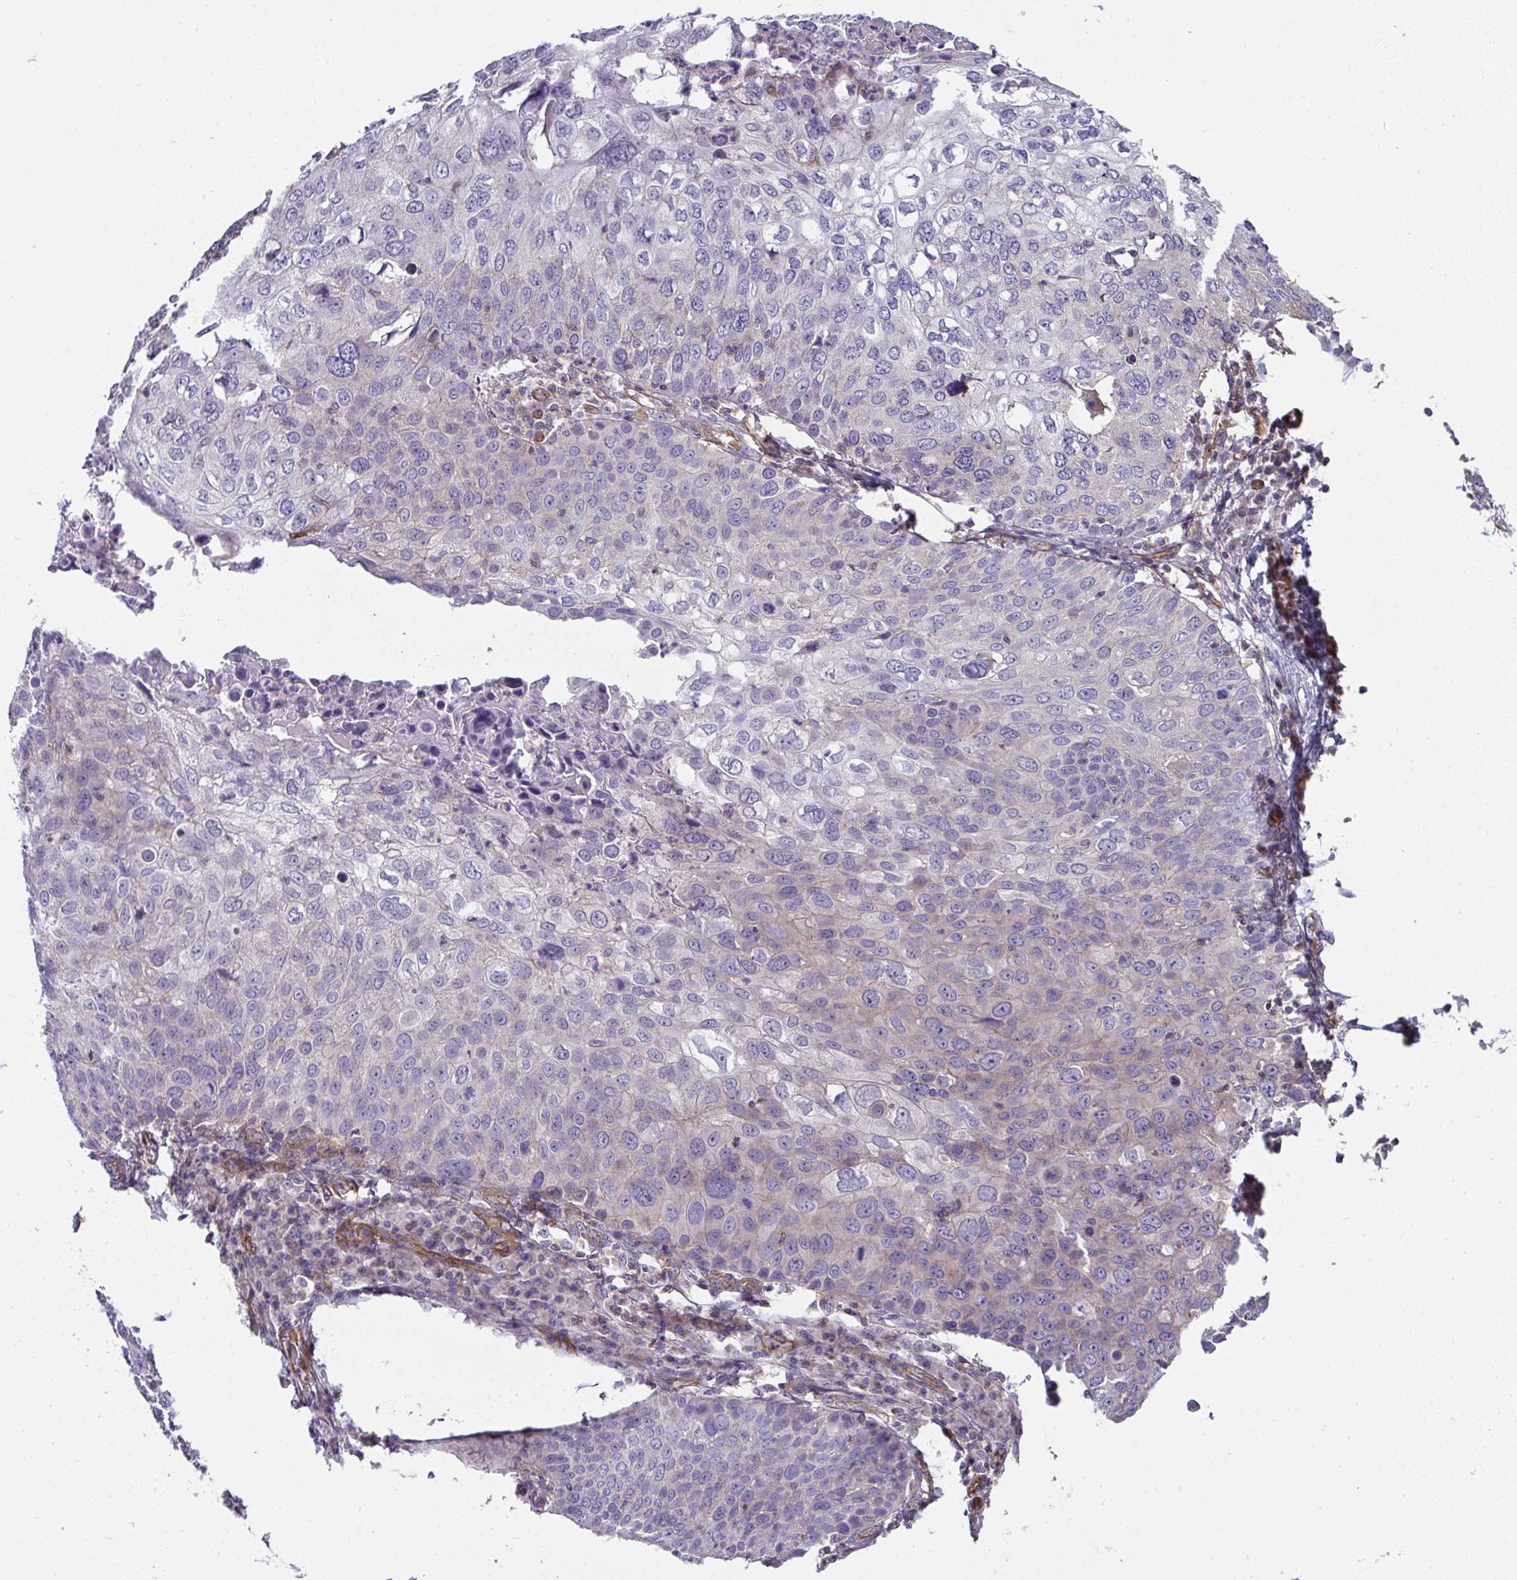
{"staining": {"intensity": "weak", "quantity": "<25%", "location": "cytoplasmic/membranous"}, "tissue": "skin cancer", "cell_type": "Tumor cells", "image_type": "cancer", "snomed": [{"axis": "morphology", "description": "Squamous cell carcinoma, NOS"}, {"axis": "topography", "description": "Skin"}], "caption": "Tumor cells show no significant staining in skin cancer.", "gene": "MYL12A", "patient": {"sex": "male", "age": 87}}